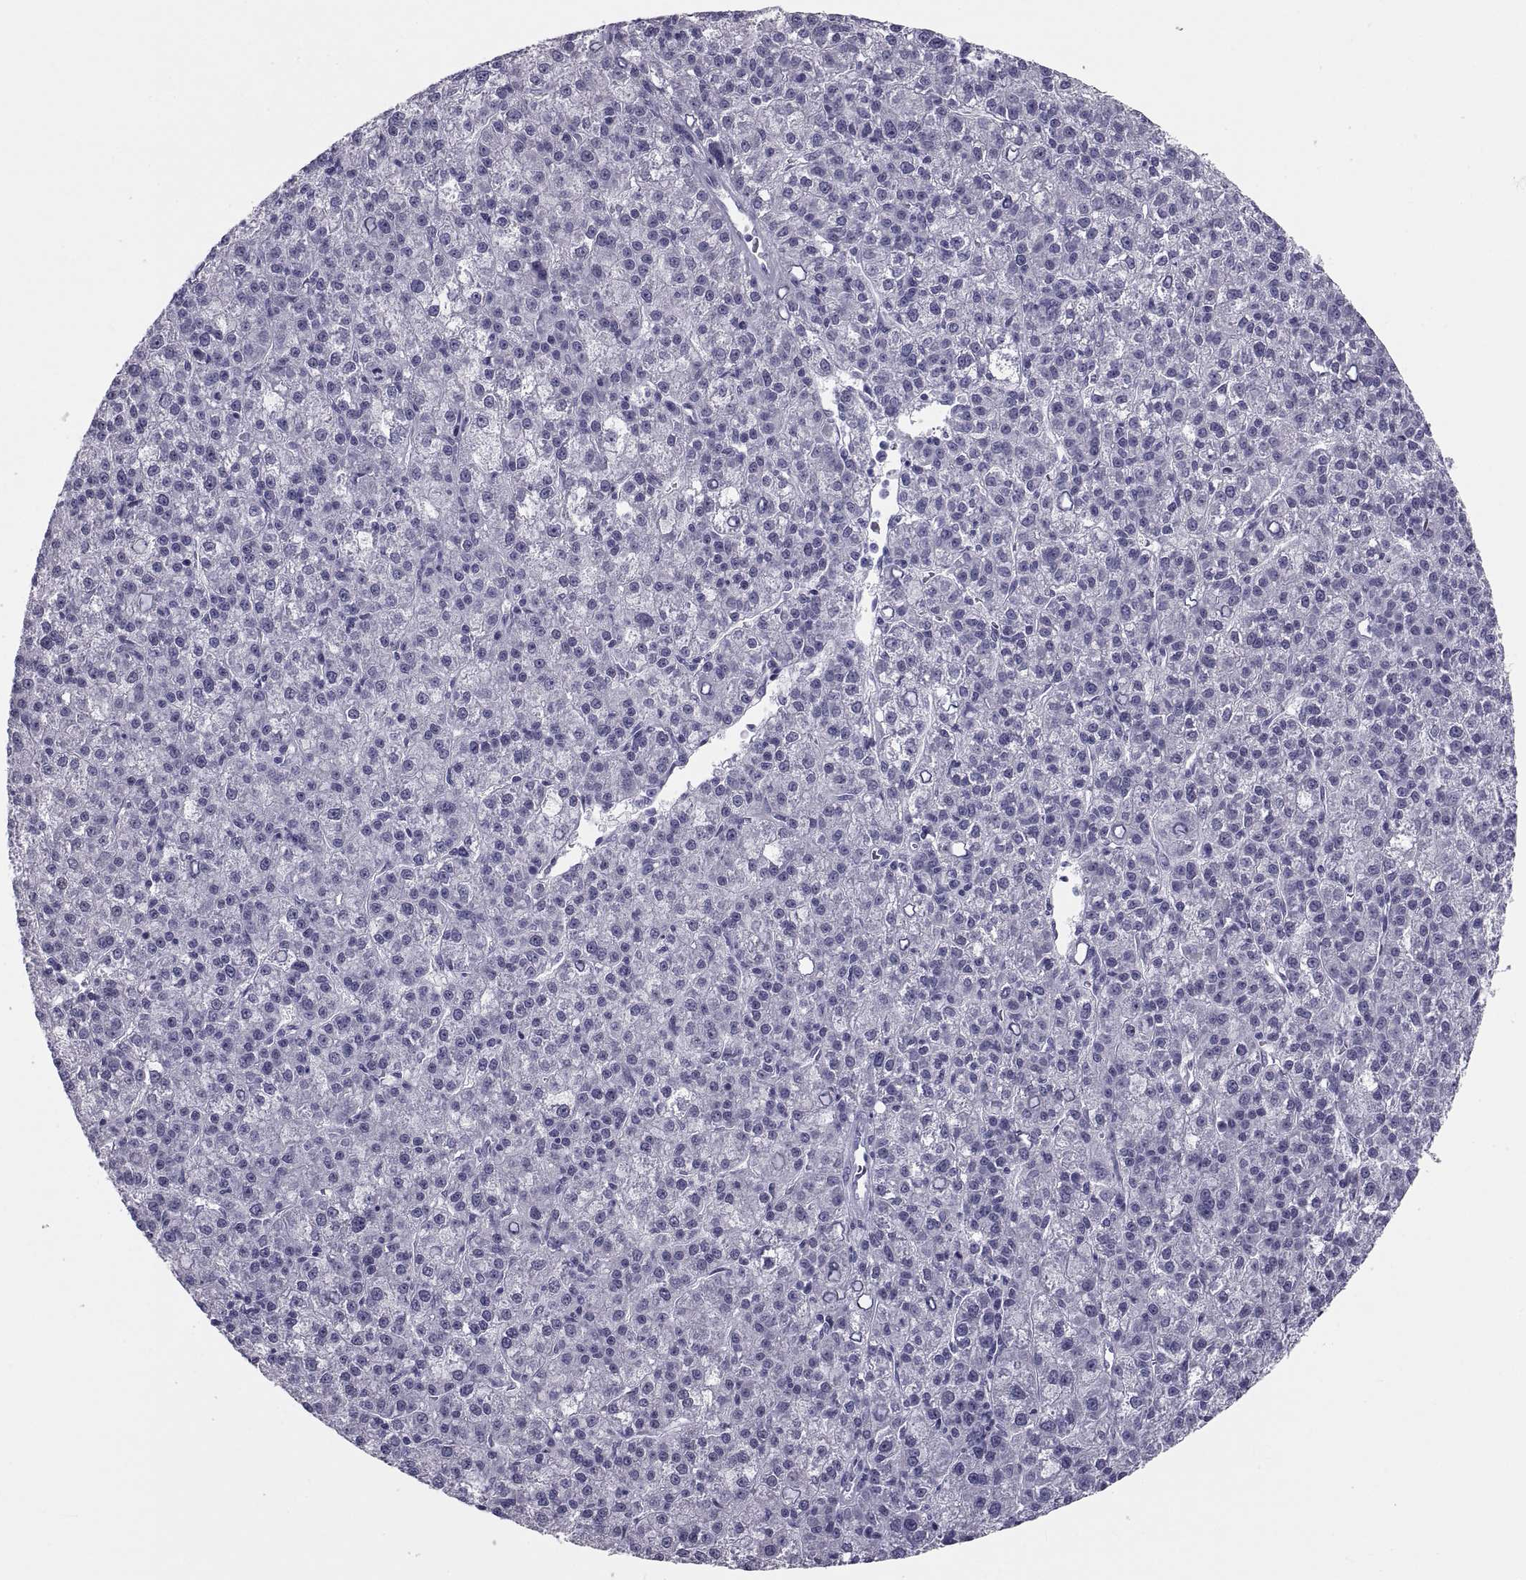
{"staining": {"intensity": "negative", "quantity": "none", "location": "none"}, "tissue": "liver cancer", "cell_type": "Tumor cells", "image_type": "cancer", "snomed": [{"axis": "morphology", "description": "Carcinoma, Hepatocellular, NOS"}, {"axis": "topography", "description": "Liver"}], "caption": "Human liver cancer (hepatocellular carcinoma) stained for a protein using immunohistochemistry reveals no positivity in tumor cells.", "gene": "CRISP1", "patient": {"sex": "female", "age": 60}}